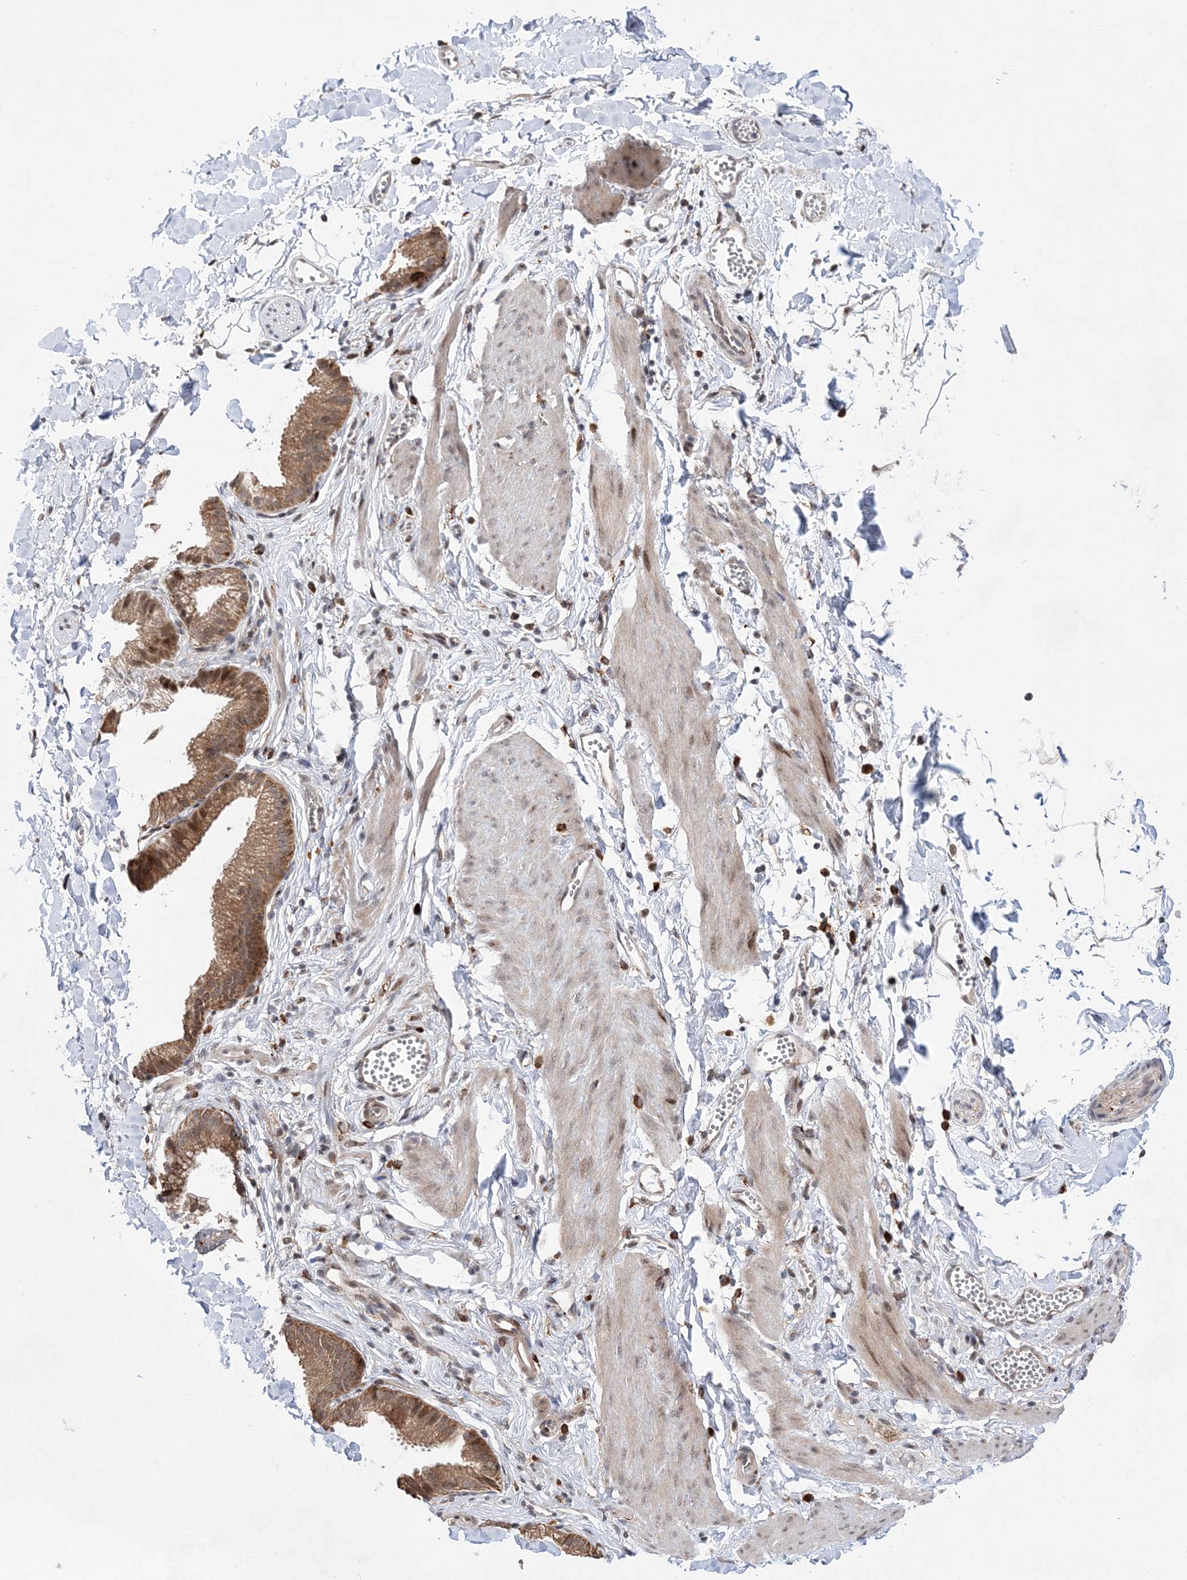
{"staining": {"intensity": "negative", "quantity": "none", "location": "none"}, "tissue": "adipose tissue", "cell_type": "Adipocytes", "image_type": "normal", "snomed": [{"axis": "morphology", "description": "Normal tissue, NOS"}, {"axis": "topography", "description": "Gallbladder"}, {"axis": "topography", "description": "Peripheral nerve tissue"}], "caption": "Immunohistochemical staining of benign human adipose tissue displays no significant positivity in adipocytes.", "gene": "ANAPC15", "patient": {"sex": "male", "age": 38}}